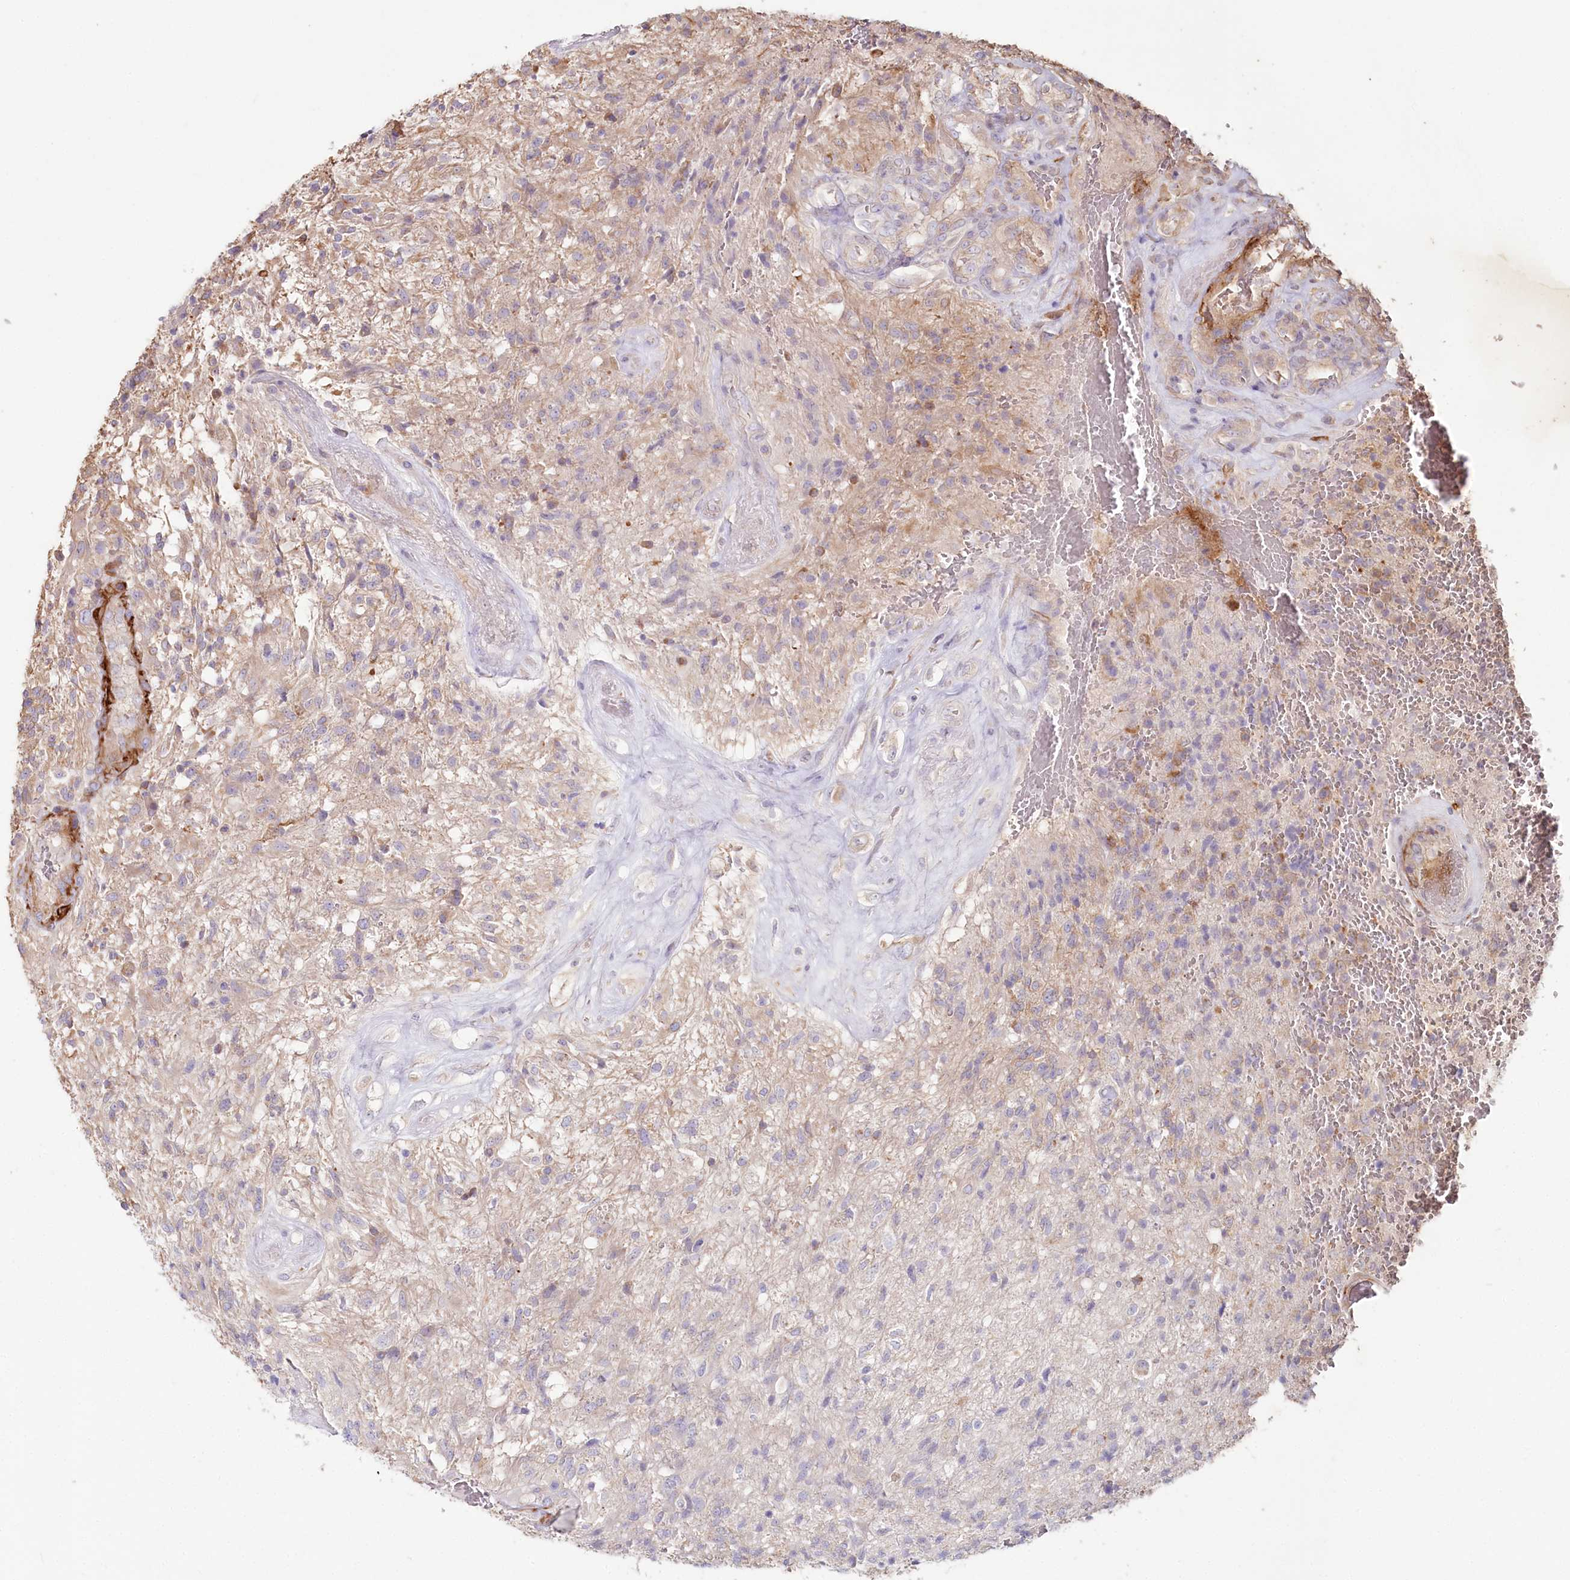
{"staining": {"intensity": "weak", "quantity": "25%-75%", "location": "cytoplasmic/membranous"}, "tissue": "glioma", "cell_type": "Tumor cells", "image_type": "cancer", "snomed": [{"axis": "morphology", "description": "Glioma, malignant, High grade"}, {"axis": "topography", "description": "Brain"}], "caption": "Weak cytoplasmic/membranous staining for a protein is present in approximately 25%-75% of tumor cells of glioma using immunohistochemistry (IHC).", "gene": "SUMF1", "patient": {"sex": "male", "age": 56}}